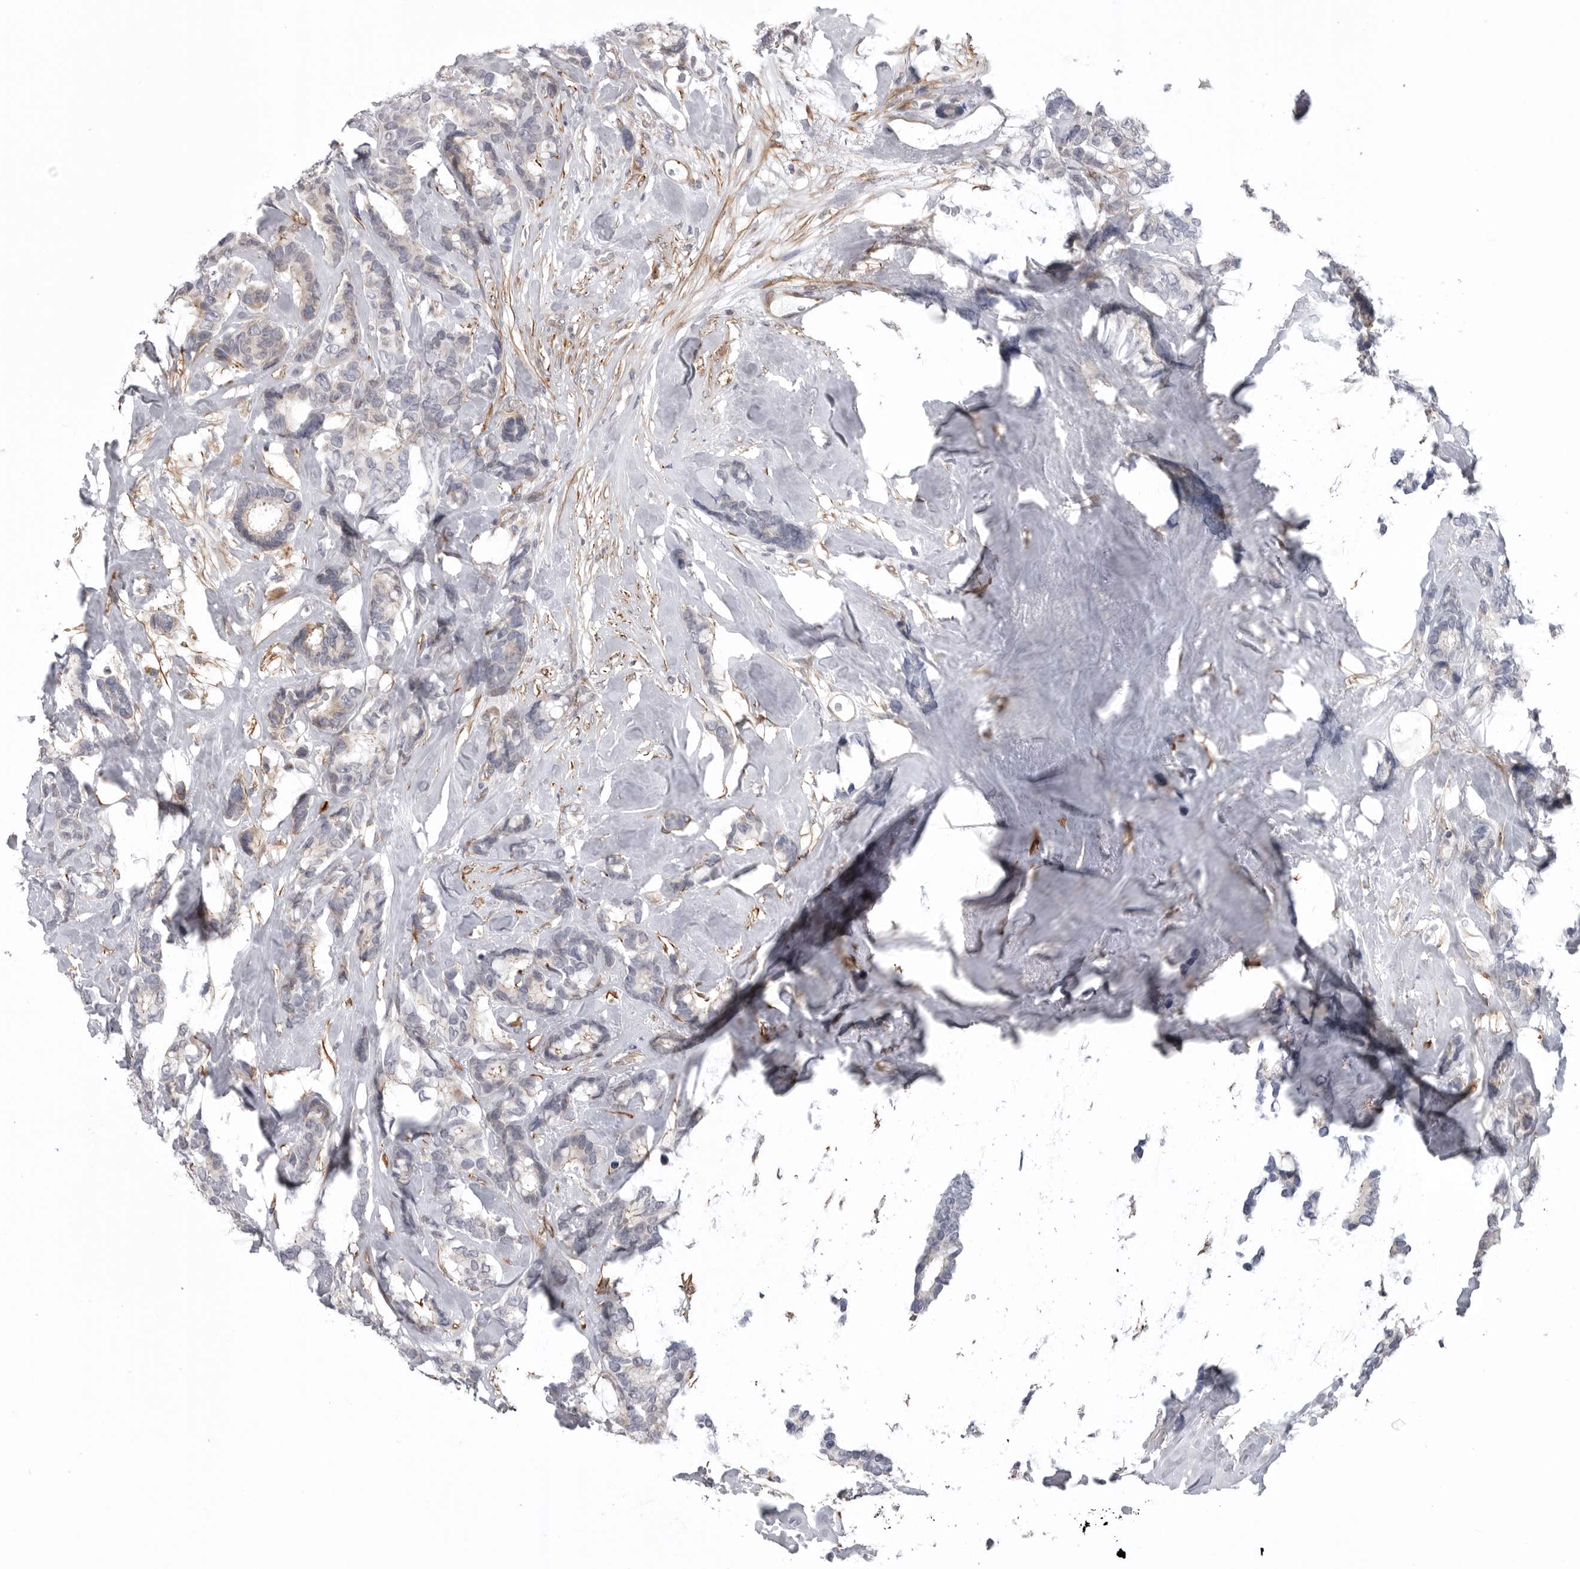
{"staining": {"intensity": "negative", "quantity": "none", "location": "none"}, "tissue": "breast cancer", "cell_type": "Tumor cells", "image_type": "cancer", "snomed": [{"axis": "morphology", "description": "Duct carcinoma"}, {"axis": "topography", "description": "Breast"}], "caption": "This is an IHC photomicrograph of human breast infiltrating ductal carcinoma. There is no positivity in tumor cells.", "gene": "SCP2", "patient": {"sex": "female", "age": 87}}